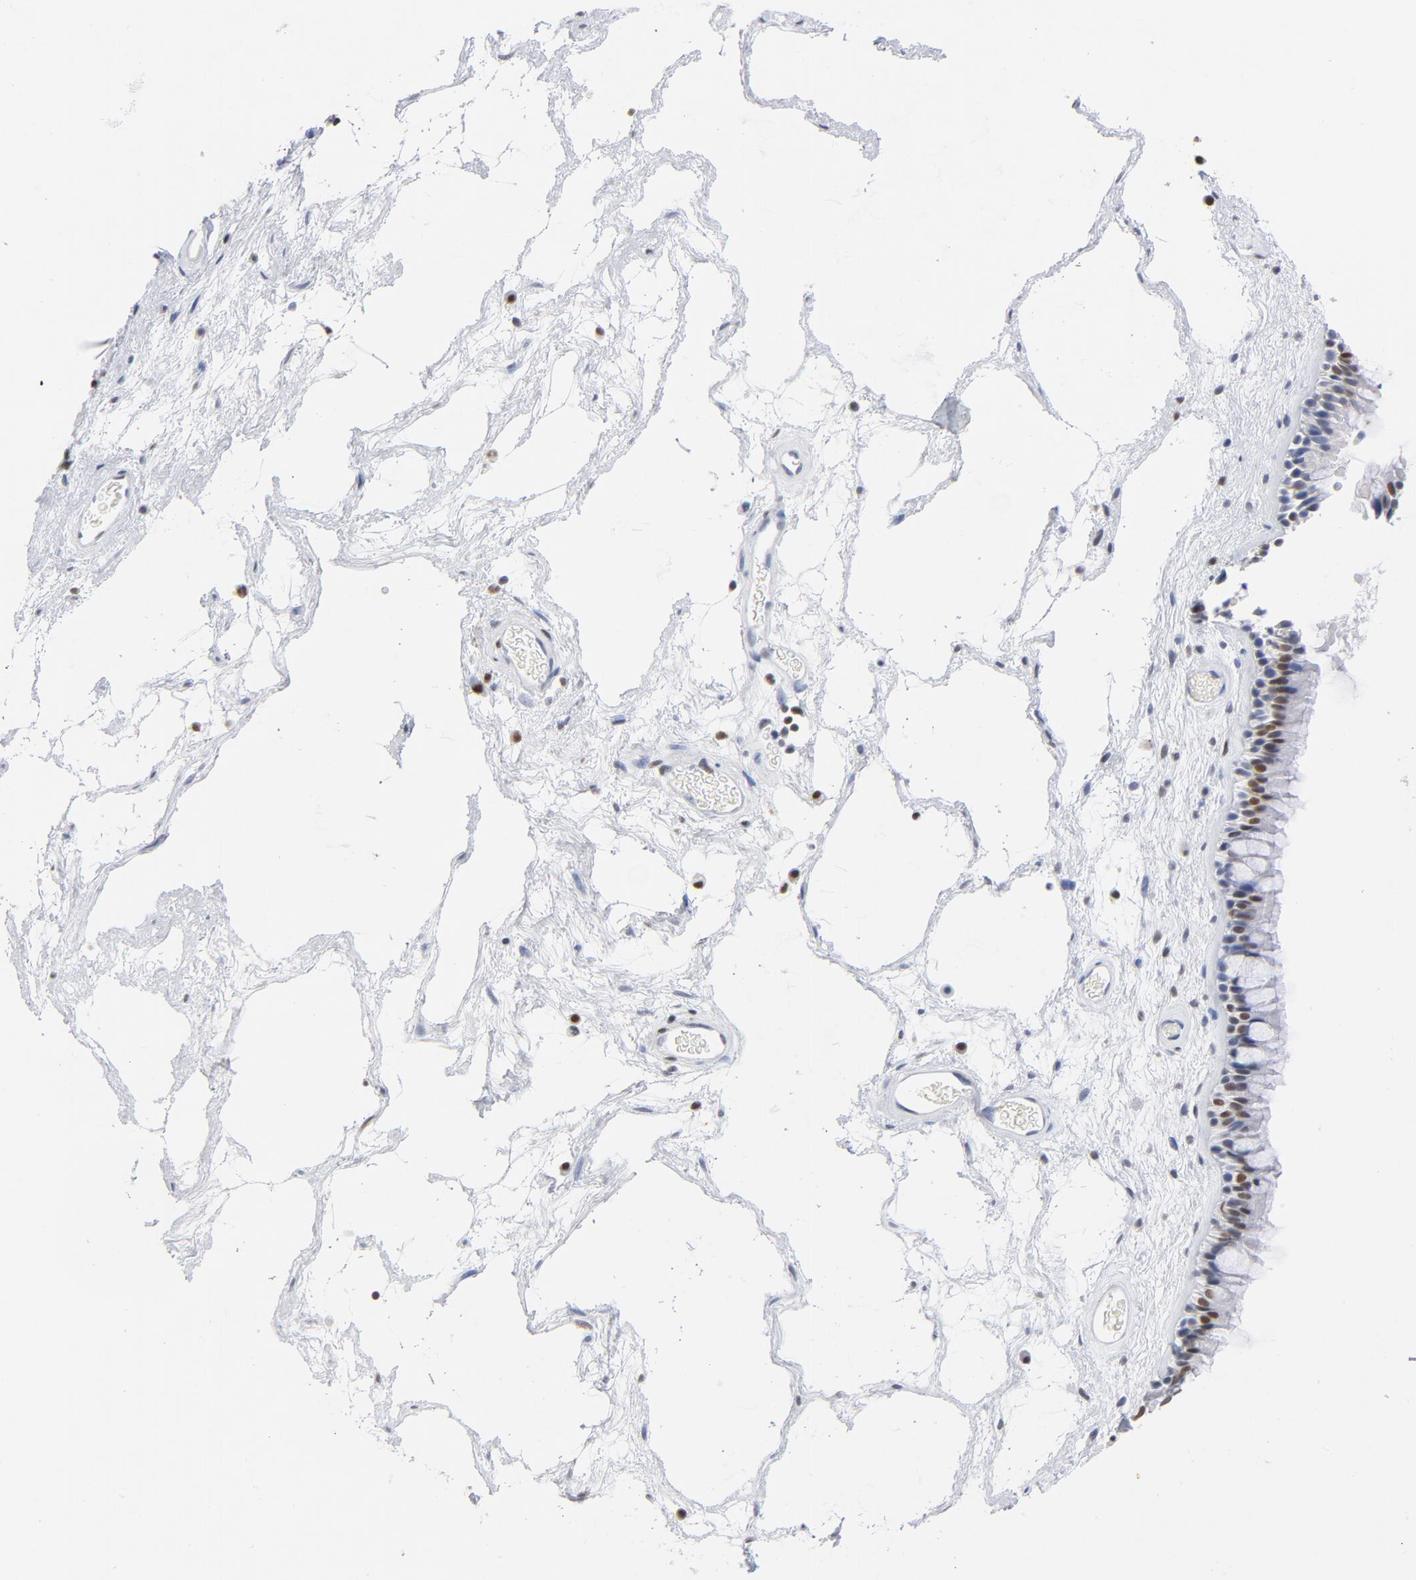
{"staining": {"intensity": "moderate", "quantity": "25%-75%", "location": "nuclear"}, "tissue": "nasopharynx", "cell_type": "Respiratory epithelial cells", "image_type": "normal", "snomed": [{"axis": "morphology", "description": "Normal tissue, NOS"}, {"axis": "morphology", "description": "Inflammation, NOS"}, {"axis": "topography", "description": "Nasopharynx"}], "caption": "Immunohistochemistry (IHC) staining of benign nasopharynx, which shows medium levels of moderate nuclear staining in approximately 25%-75% of respiratory epithelial cells indicating moderate nuclear protein staining. The staining was performed using DAB (brown) for protein detection and nuclei were counterstained in hematoxylin (blue).", "gene": "CDKN1B", "patient": {"sex": "male", "age": 48}}